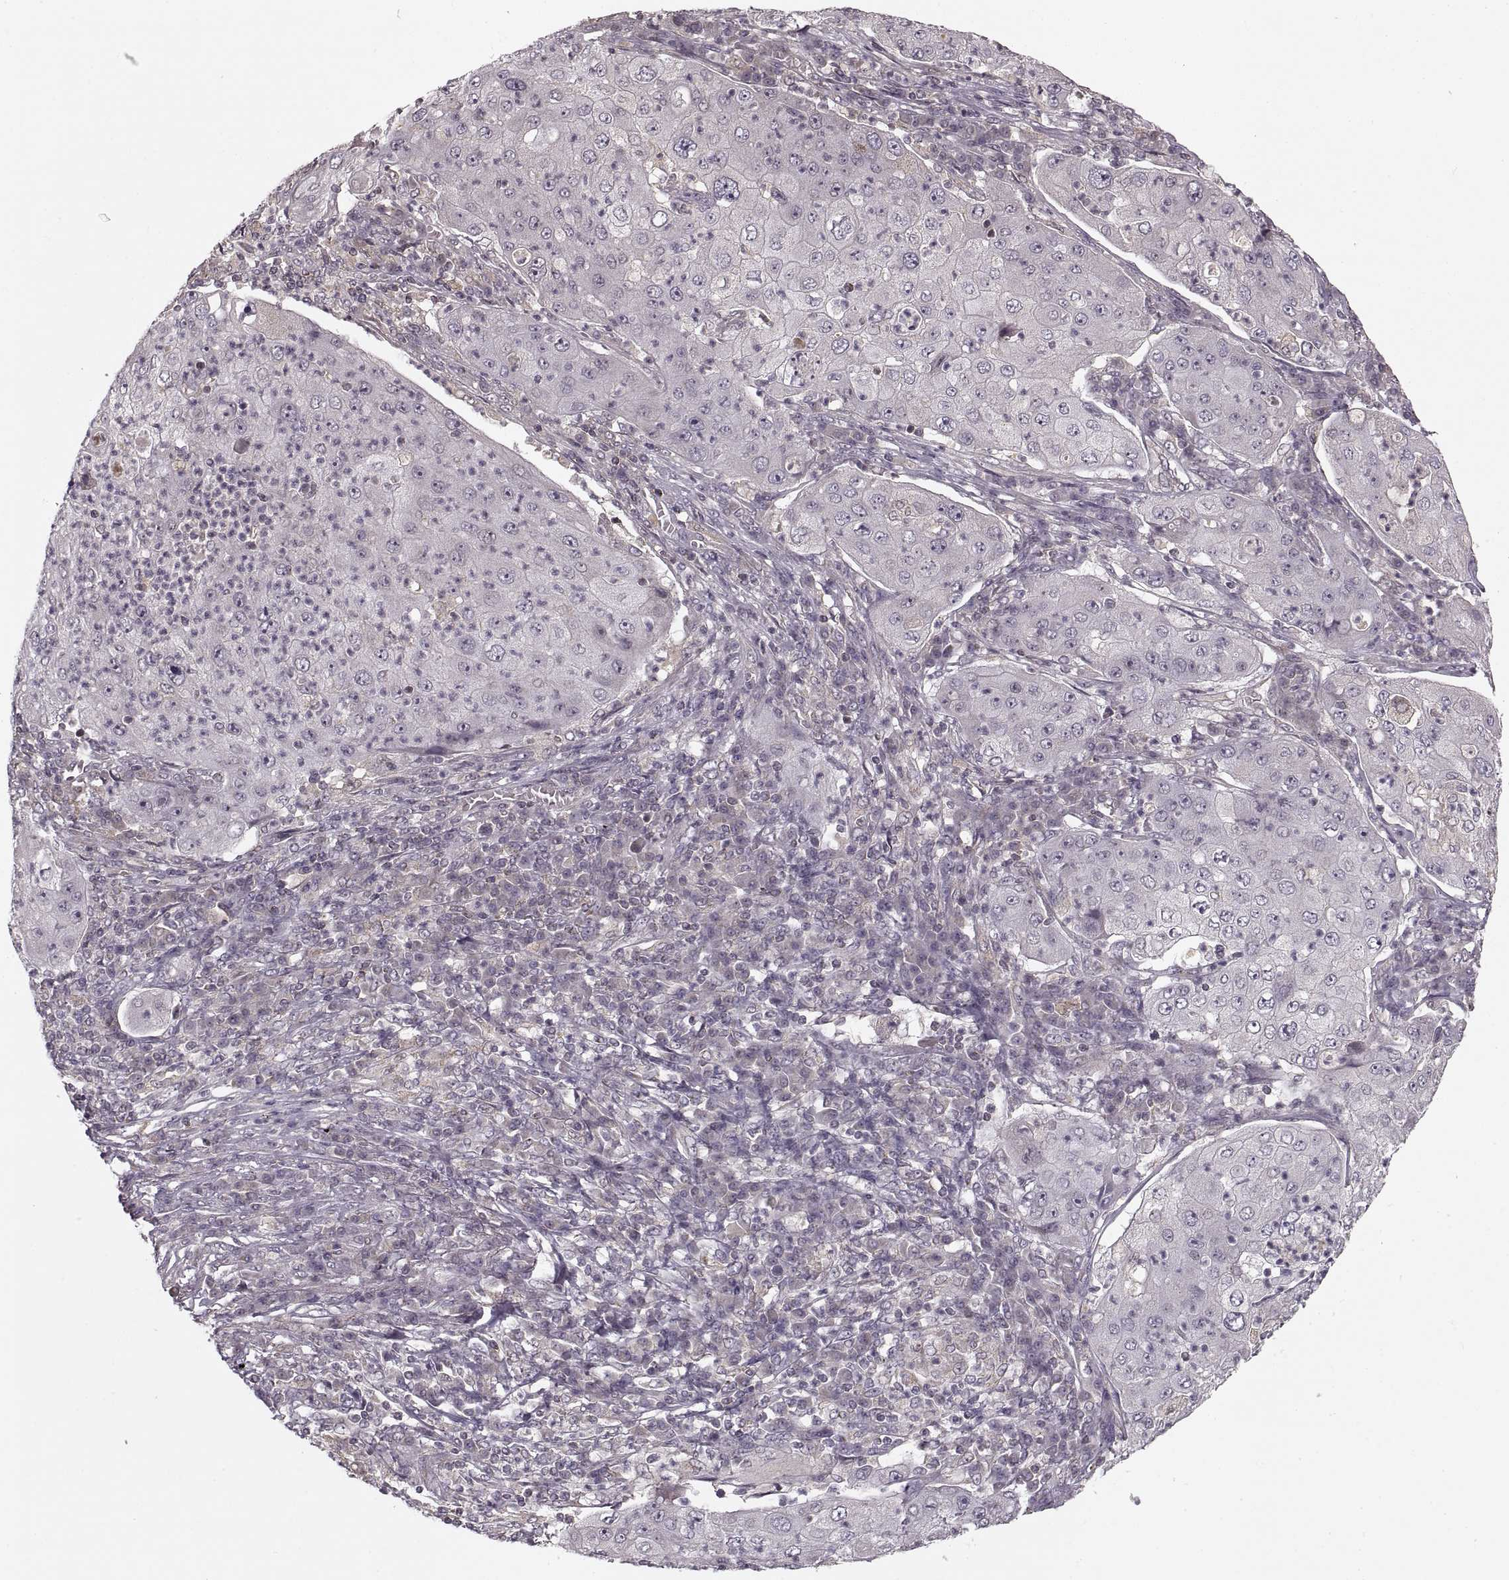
{"staining": {"intensity": "negative", "quantity": "none", "location": "none"}, "tissue": "lung cancer", "cell_type": "Tumor cells", "image_type": "cancer", "snomed": [{"axis": "morphology", "description": "Squamous cell carcinoma, NOS"}, {"axis": "topography", "description": "Lung"}], "caption": "DAB (3,3'-diaminobenzidine) immunohistochemical staining of human lung cancer (squamous cell carcinoma) exhibits no significant expression in tumor cells.", "gene": "ASIC3", "patient": {"sex": "female", "age": 59}}